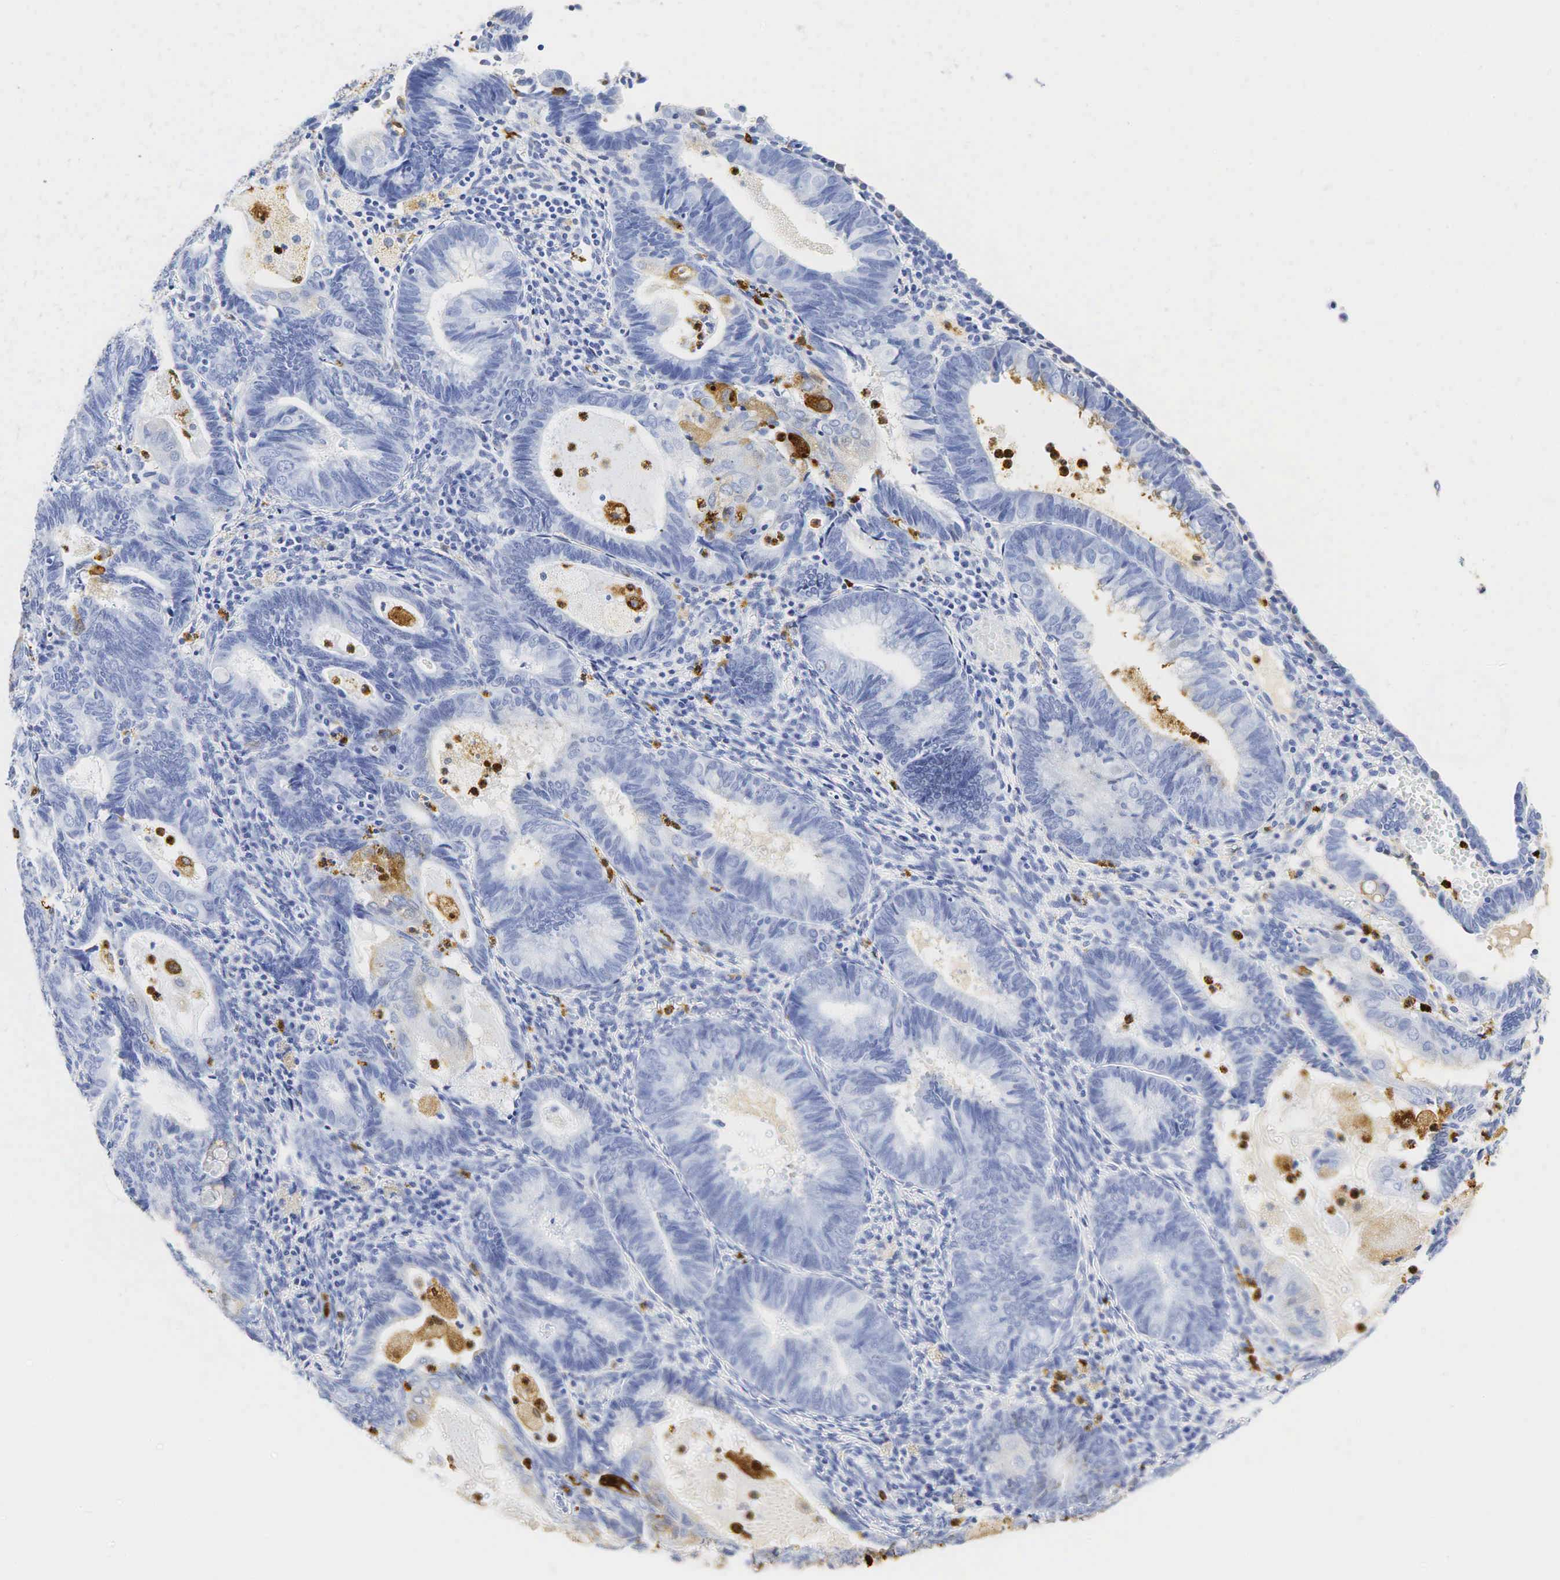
{"staining": {"intensity": "negative", "quantity": "none", "location": "none"}, "tissue": "endometrial cancer", "cell_type": "Tumor cells", "image_type": "cancer", "snomed": [{"axis": "morphology", "description": "Adenocarcinoma, NOS"}, {"axis": "topography", "description": "Endometrium"}], "caption": "Human adenocarcinoma (endometrial) stained for a protein using immunohistochemistry (IHC) reveals no expression in tumor cells.", "gene": "LYZ", "patient": {"sex": "female", "age": 63}}